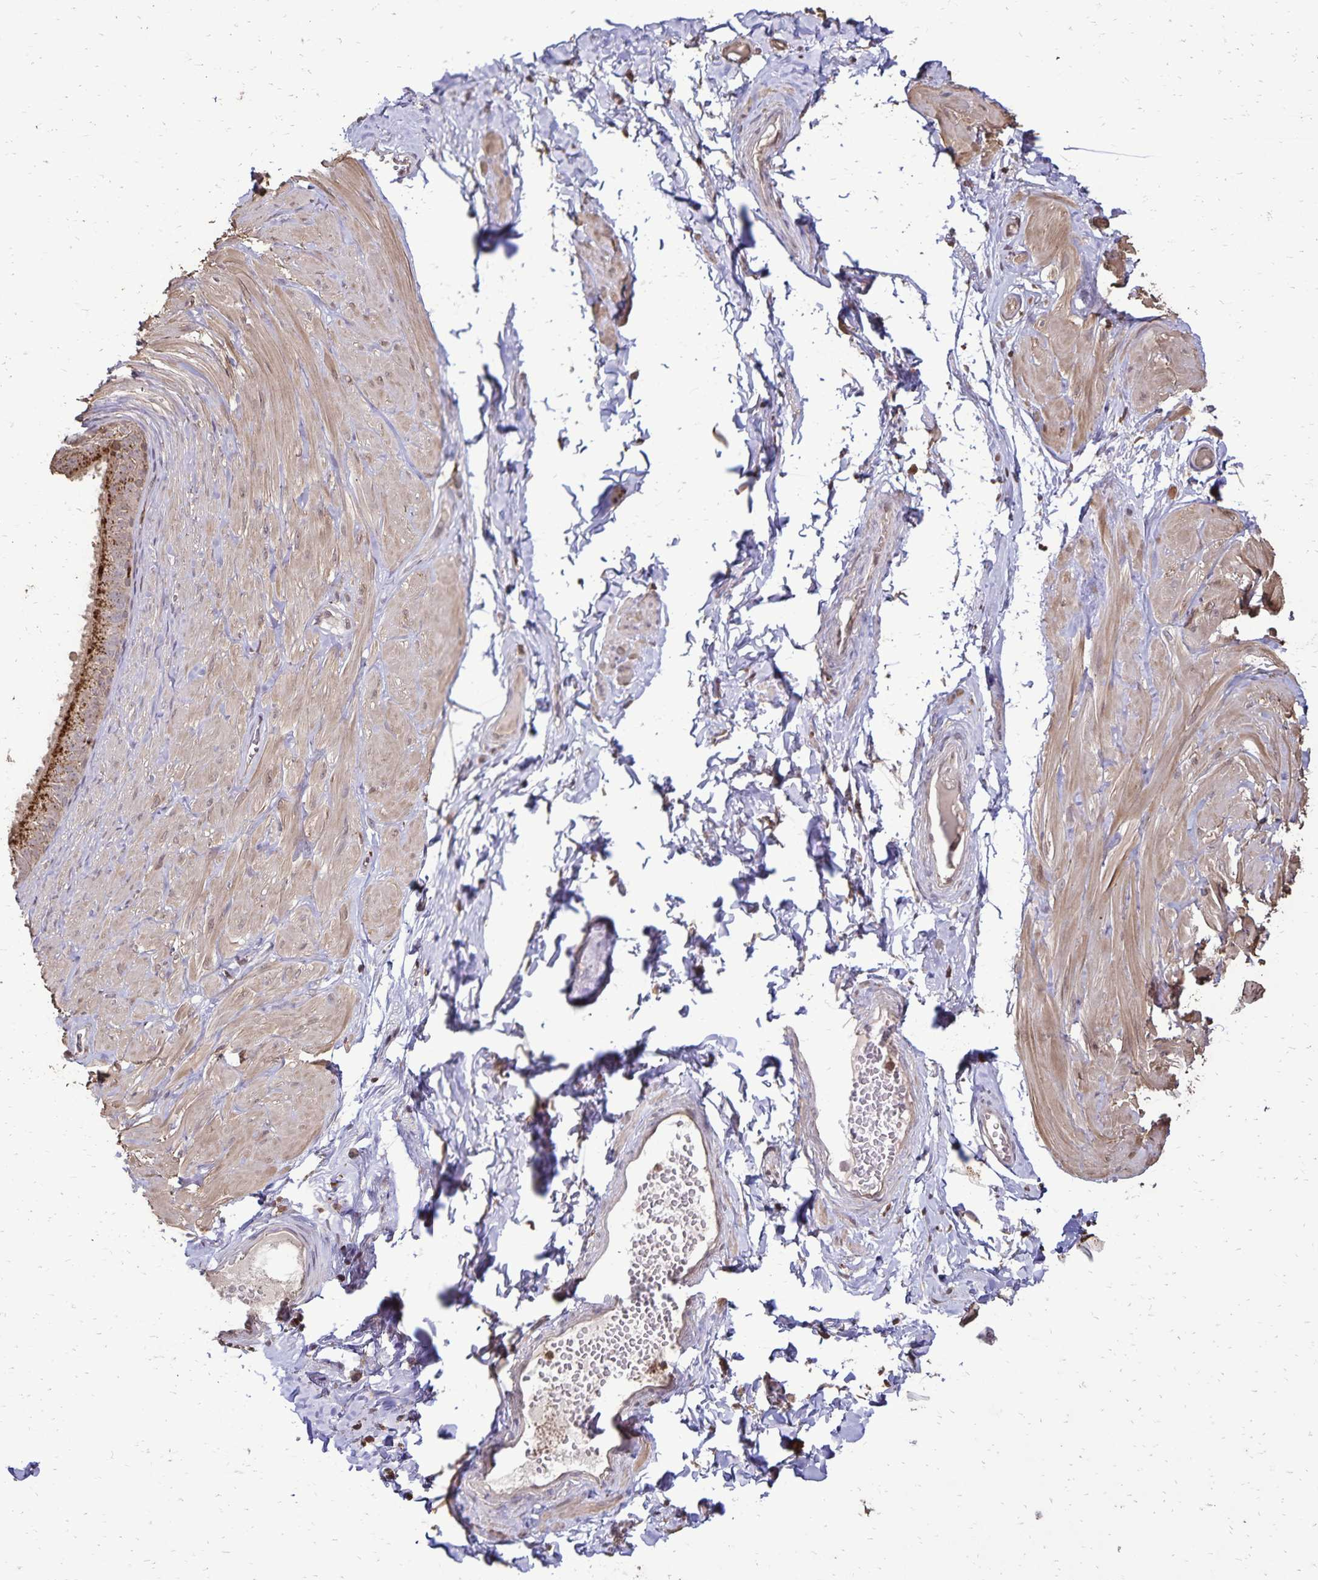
{"staining": {"intensity": "moderate", "quantity": ">75%", "location": "cytoplasmic/membranous"}, "tissue": "adipose tissue", "cell_type": "Adipocytes", "image_type": "normal", "snomed": [{"axis": "morphology", "description": "Normal tissue, NOS"}, {"axis": "topography", "description": "Epididymis, spermatic cord, NOS"}, {"axis": "topography", "description": "Epididymis"}, {"axis": "topography", "description": "Peripheral nerve tissue"}], "caption": "This is a photomicrograph of immunohistochemistry (IHC) staining of benign adipose tissue, which shows moderate positivity in the cytoplasmic/membranous of adipocytes.", "gene": "CHMP1B", "patient": {"sex": "male", "age": 29}}